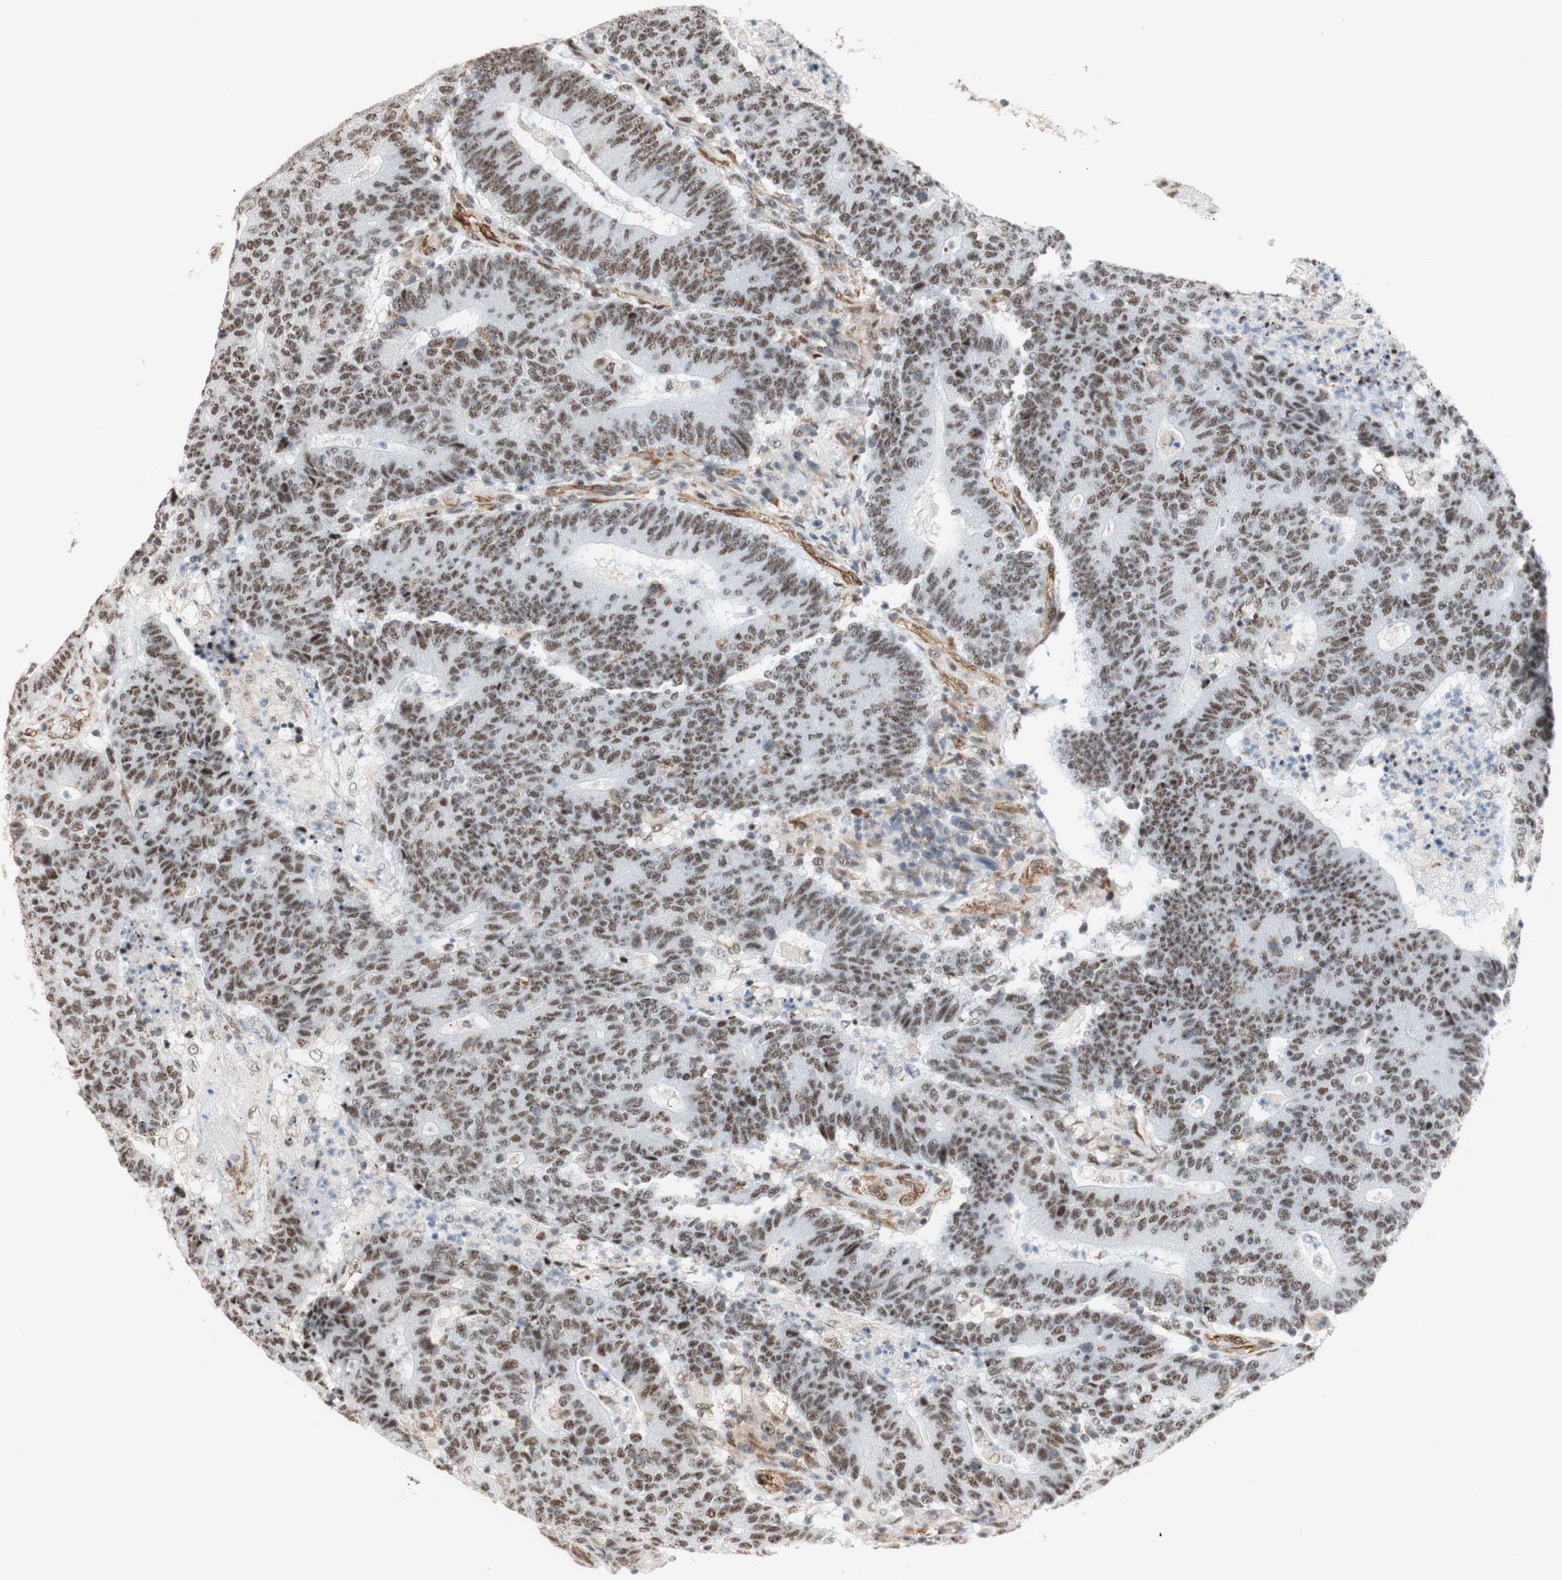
{"staining": {"intensity": "weak", "quantity": ">75%", "location": "nuclear"}, "tissue": "colorectal cancer", "cell_type": "Tumor cells", "image_type": "cancer", "snomed": [{"axis": "morphology", "description": "Normal tissue, NOS"}, {"axis": "morphology", "description": "Adenocarcinoma, NOS"}, {"axis": "topography", "description": "Colon"}], "caption": "Immunohistochemistry (IHC) photomicrograph of adenocarcinoma (colorectal) stained for a protein (brown), which exhibits low levels of weak nuclear expression in about >75% of tumor cells.", "gene": "SAP18", "patient": {"sex": "female", "age": 75}}